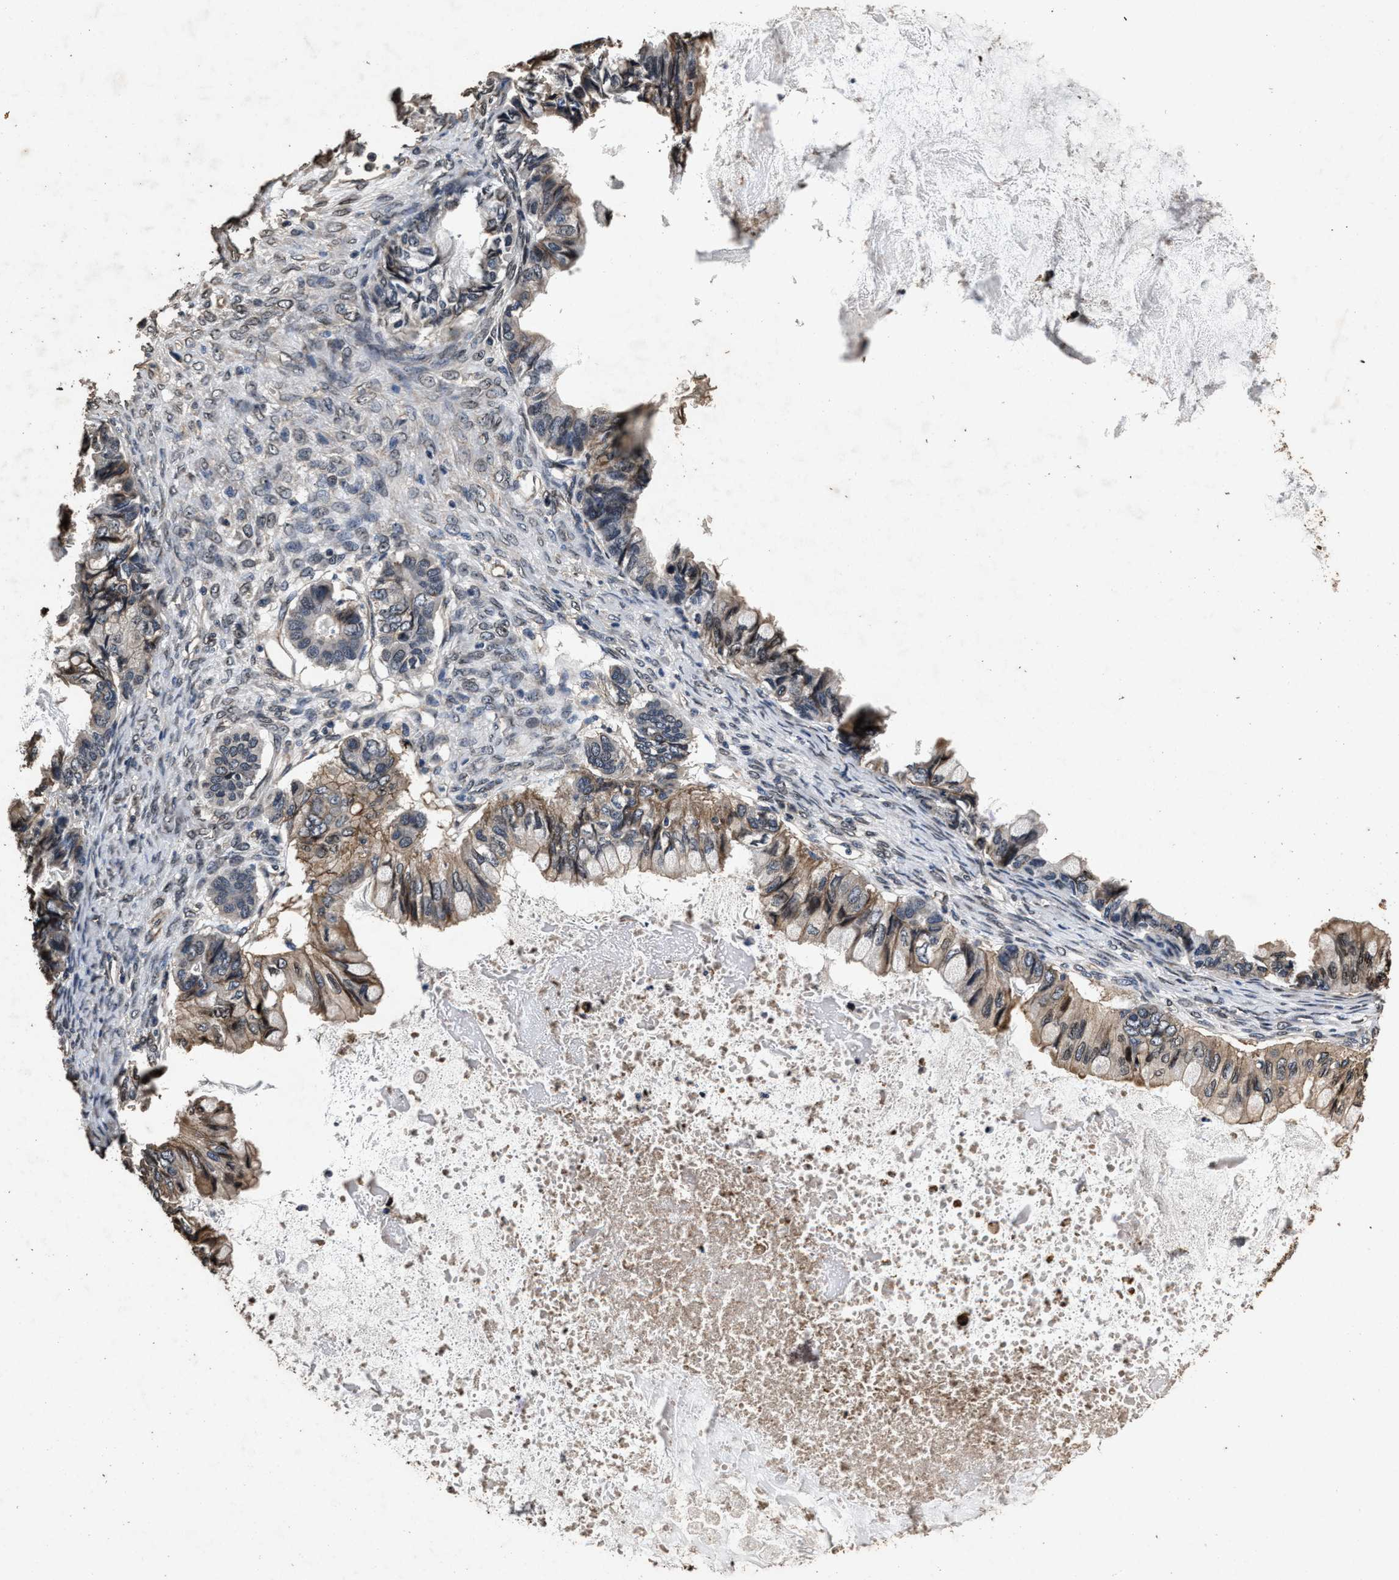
{"staining": {"intensity": "moderate", "quantity": ">75%", "location": "cytoplasmic/membranous"}, "tissue": "ovarian cancer", "cell_type": "Tumor cells", "image_type": "cancer", "snomed": [{"axis": "morphology", "description": "Cystadenocarcinoma, mucinous, NOS"}, {"axis": "topography", "description": "Ovary"}], "caption": "IHC of ovarian cancer (mucinous cystadenocarcinoma) demonstrates medium levels of moderate cytoplasmic/membranous positivity in approximately >75% of tumor cells. The protein of interest is stained brown, and the nuclei are stained in blue (DAB (3,3'-diaminobenzidine) IHC with brightfield microscopy, high magnification).", "gene": "ACCS", "patient": {"sex": "female", "age": 80}}